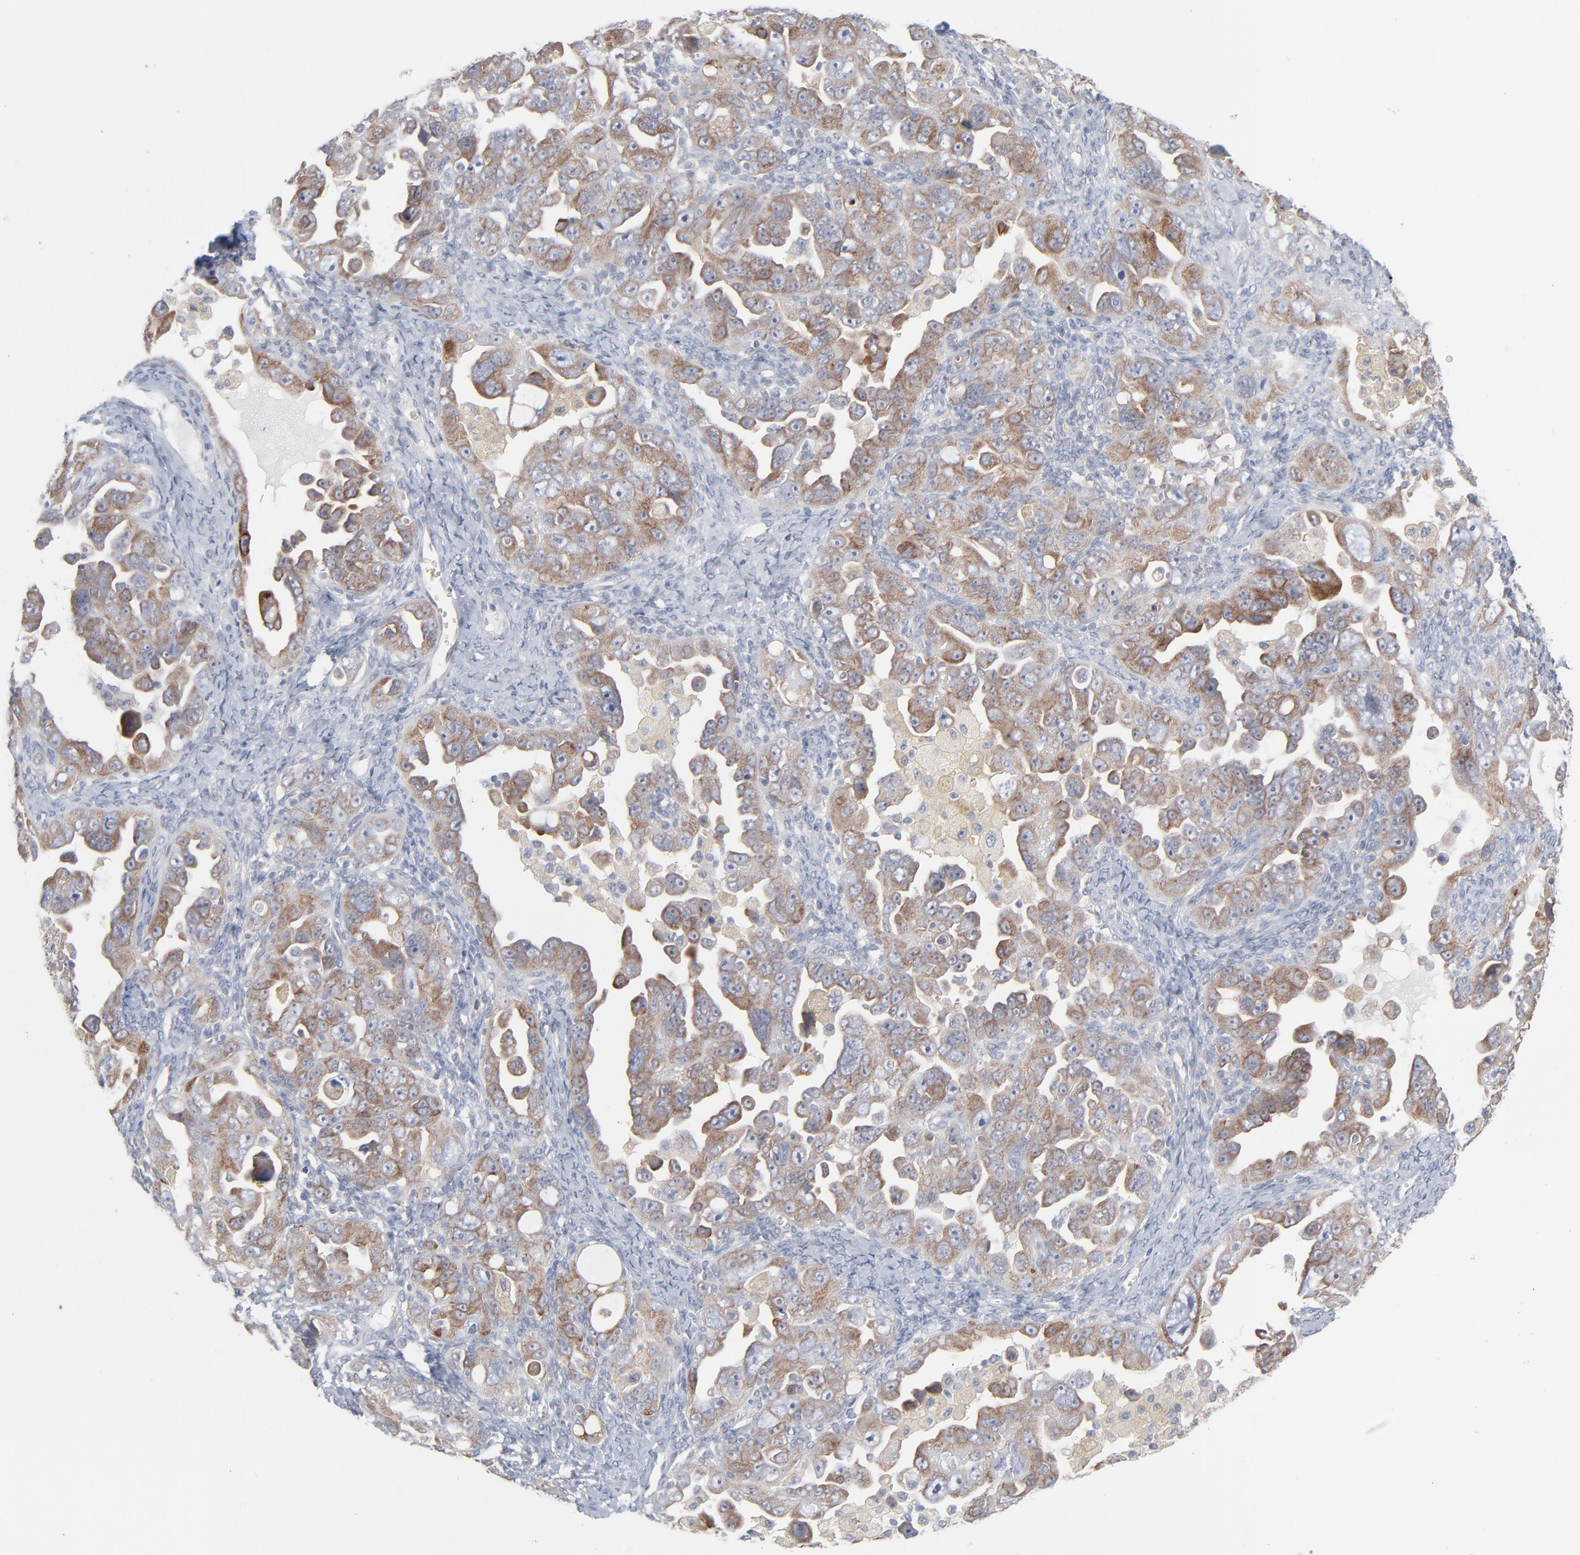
{"staining": {"intensity": "moderate", "quantity": ">75%", "location": "cytoplasmic/membranous"}, "tissue": "ovarian cancer", "cell_type": "Tumor cells", "image_type": "cancer", "snomed": [{"axis": "morphology", "description": "Cystadenocarcinoma, serous, NOS"}, {"axis": "topography", "description": "Ovary"}], "caption": "Protein analysis of ovarian serous cystadenocarcinoma tissue reveals moderate cytoplasmic/membranous staining in about >75% of tumor cells.", "gene": "KDSR", "patient": {"sex": "female", "age": 66}}